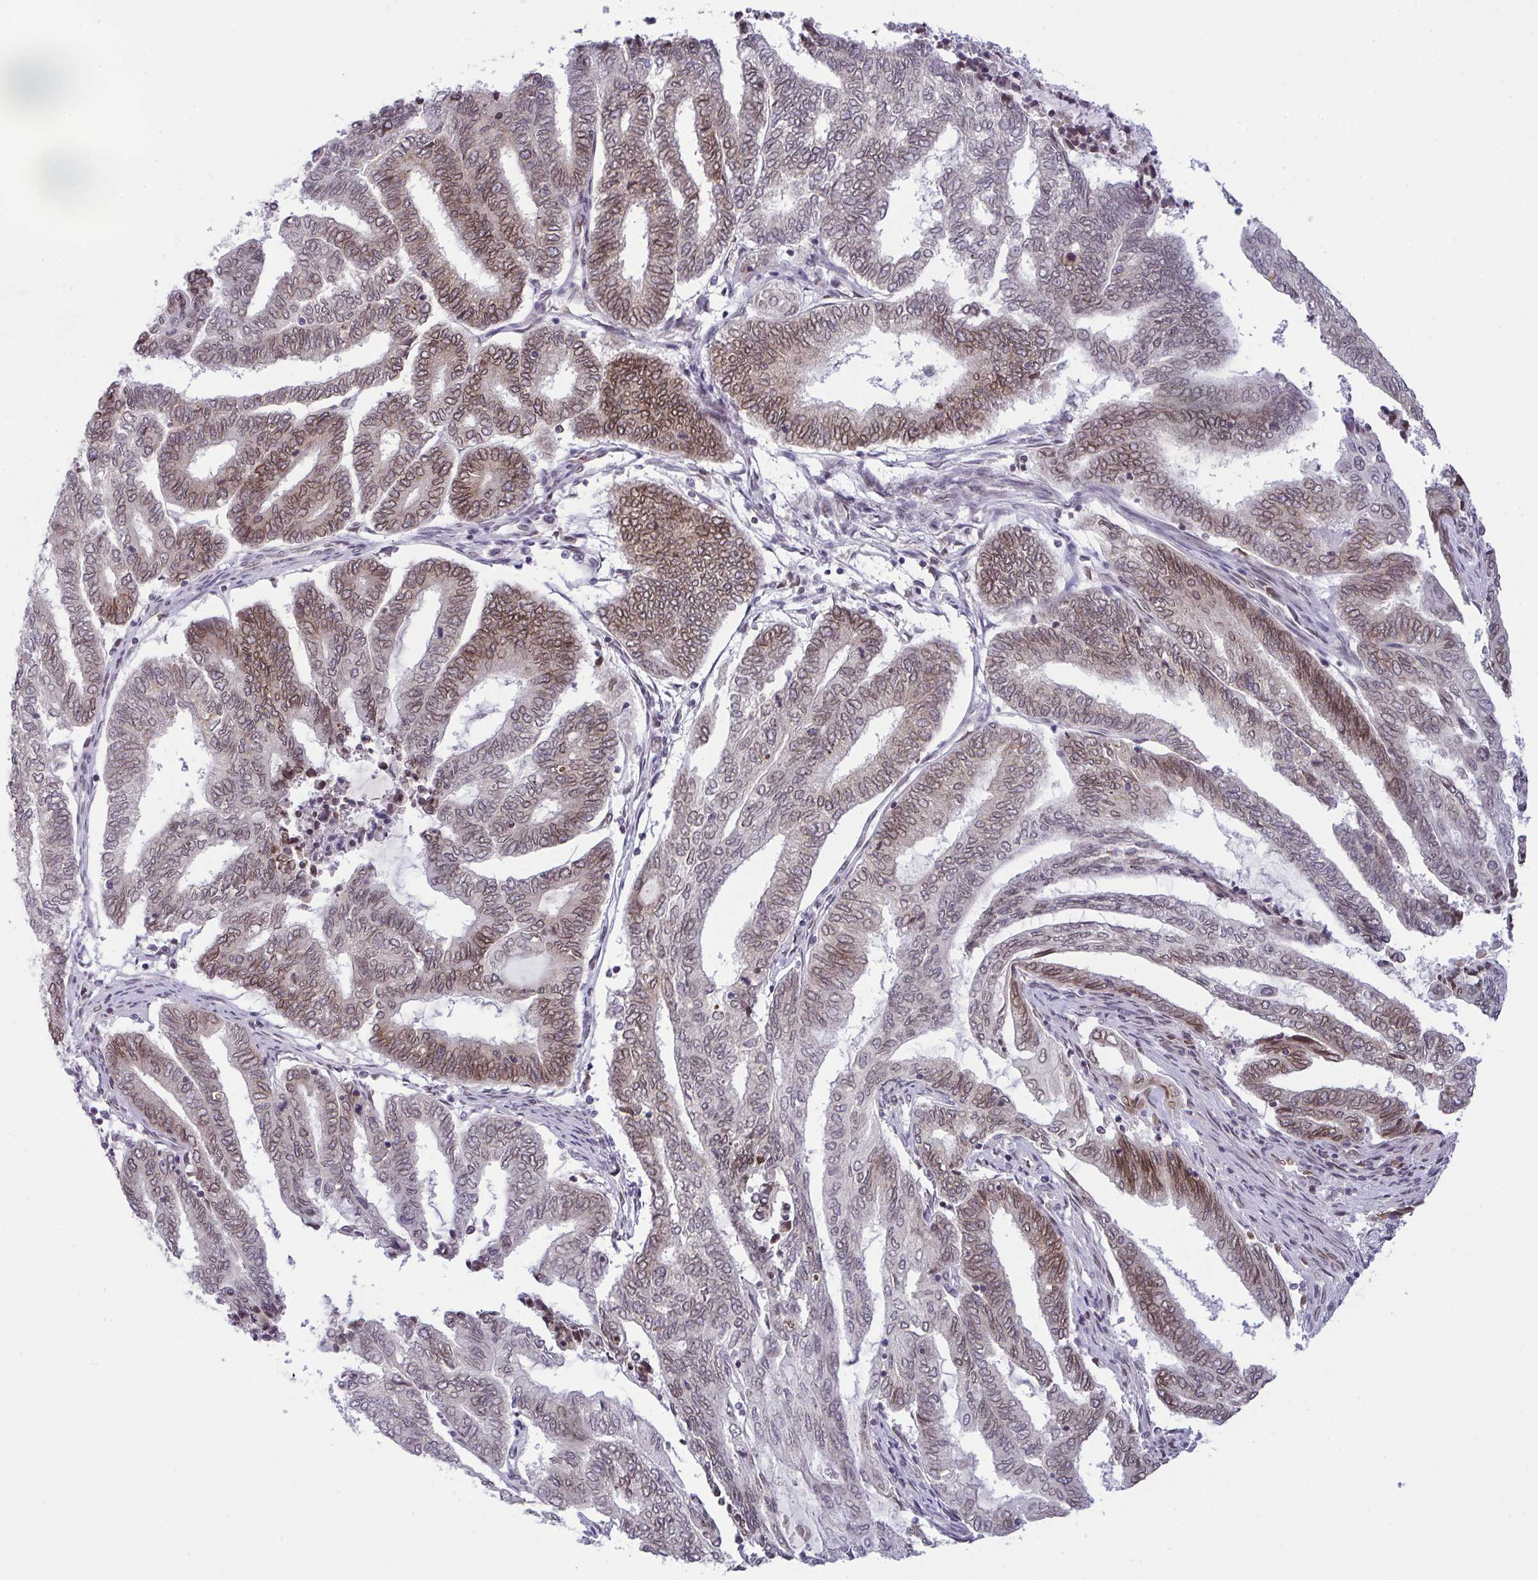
{"staining": {"intensity": "moderate", "quantity": "25%-75%", "location": "cytoplasmic/membranous,nuclear"}, "tissue": "endometrial cancer", "cell_type": "Tumor cells", "image_type": "cancer", "snomed": [{"axis": "morphology", "description": "Adenocarcinoma, NOS"}, {"axis": "topography", "description": "Uterus"}, {"axis": "topography", "description": "Endometrium"}], "caption": "This micrograph exhibits immunohistochemistry staining of human endometrial cancer (adenocarcinoma), with medium moderate cytoplasmic/membranous and nuclear staining in approximately 25%-75% of tumor cells.", "gene": "RANBP2", "patient": {"sex": "female", "age": 70}}